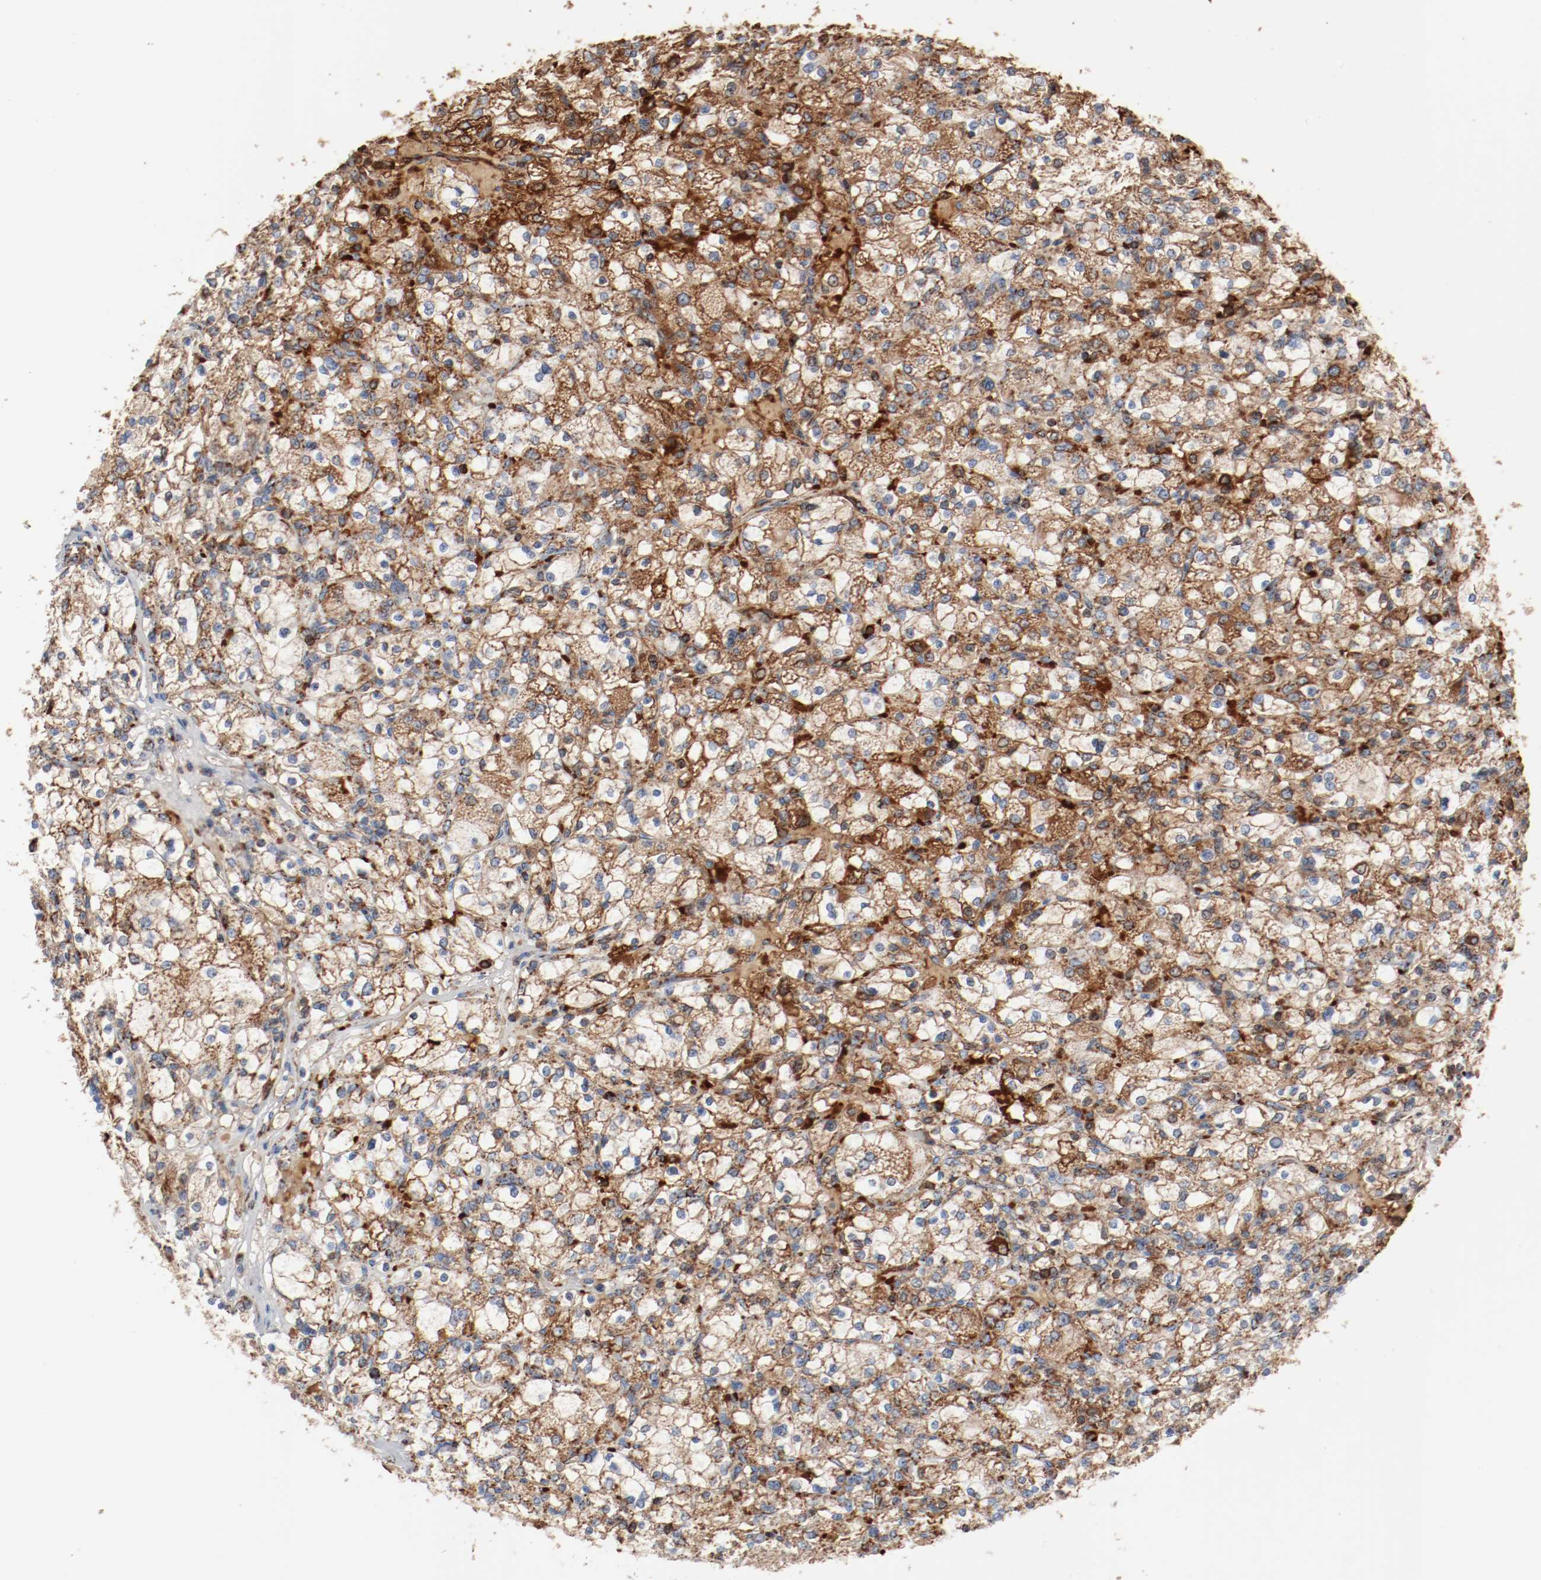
{"staining": {"intensity": "strong", "quantity": ">75%", "location": "cytoplasmic/membranous"}, "tissue": "renal cancer", "cell_type": "Tumor cells", "image_type": "cancer", "snomed": [{"axis": "morphology", "description": "Adenocarcinoma, NOS"}, {"axis": "topography", "description": "Kidney"}], "caption": "Adenocarcinoma (renal) was stained to show a protein in brown. There is high levels of strong cytoplasmic/membranous staining in about >75% of tumor cells.", "gene": "NDUFB8", "patient": {"sex": "female", "age": 83}}